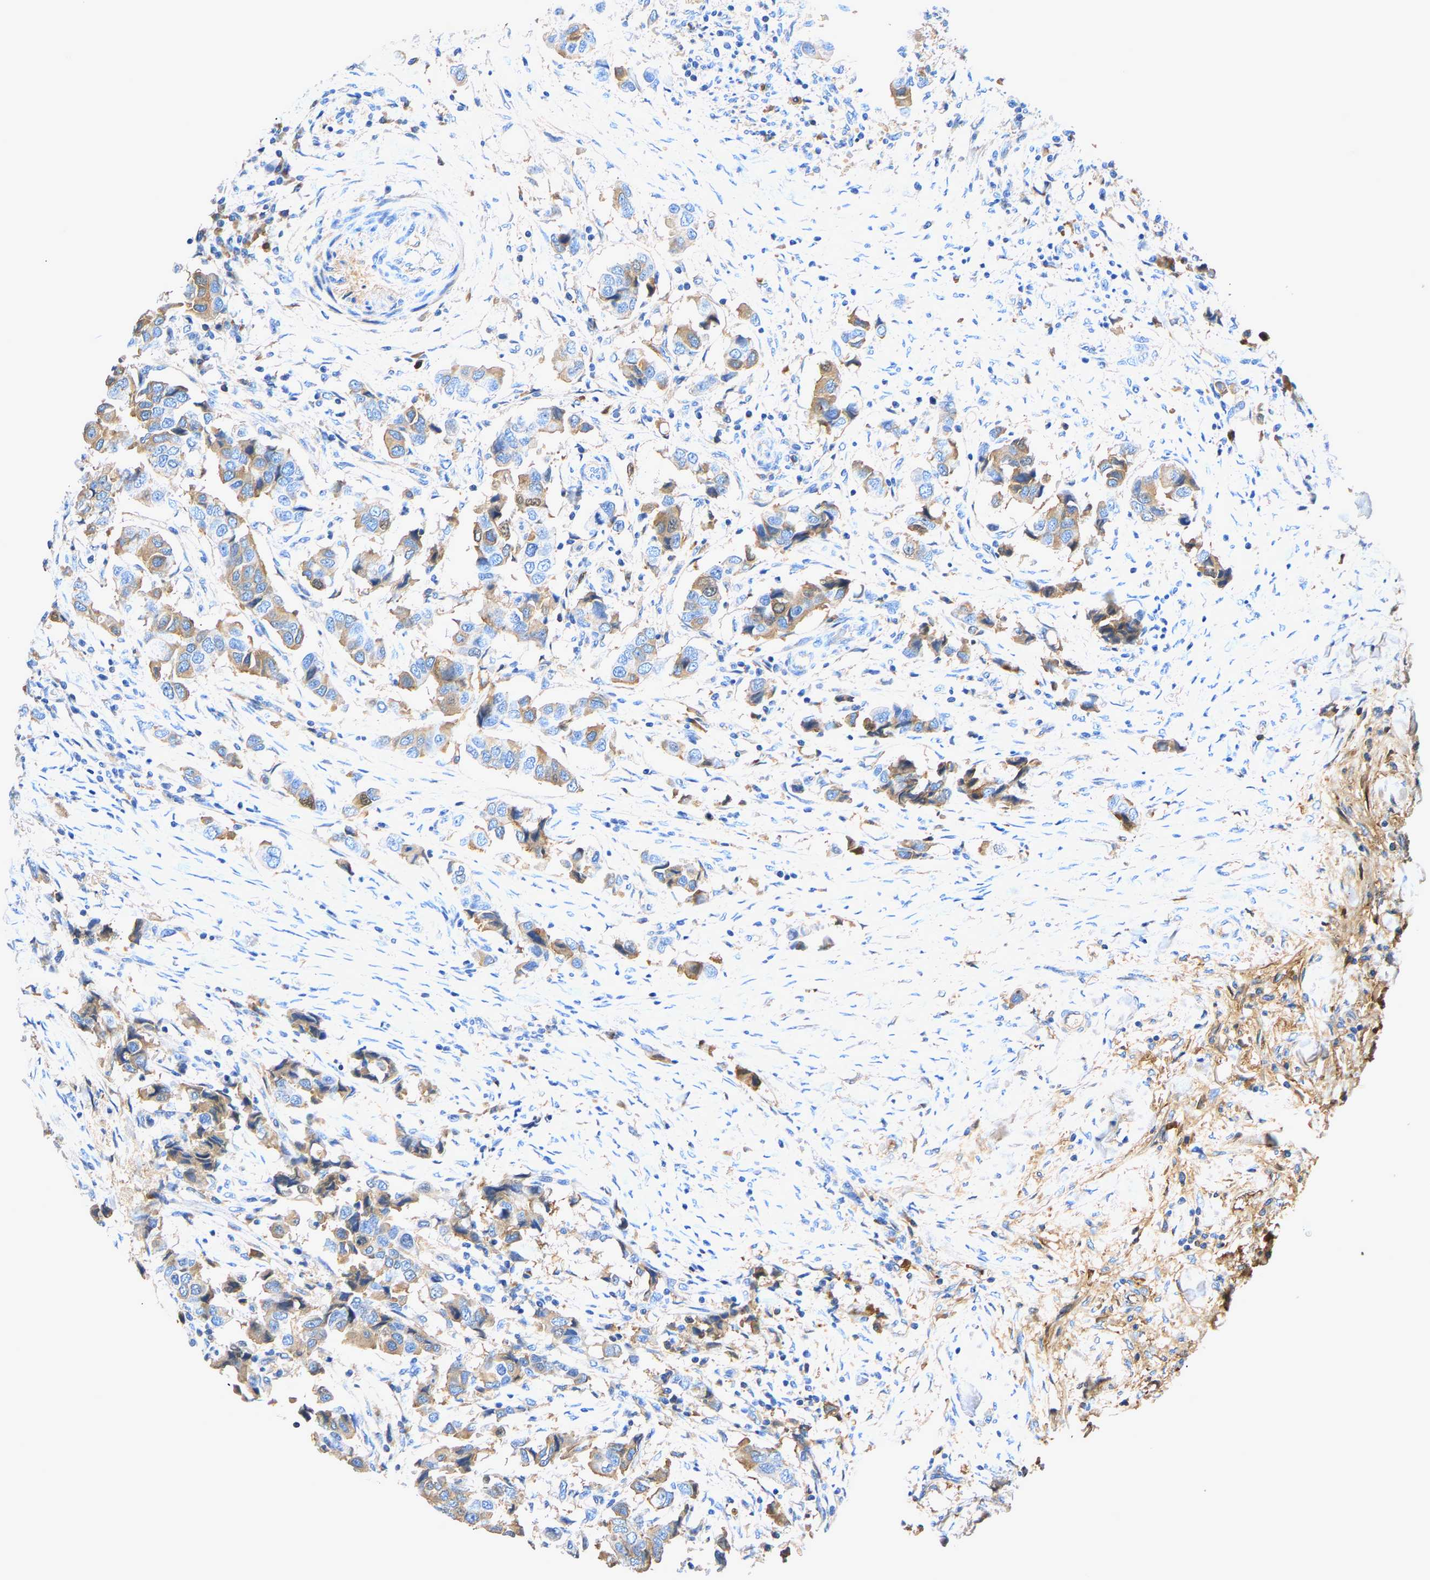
{"staining": {"intensity": "weak", "quantity": "25%-75%", "location": "cytoplasmic/membranous"}, "tissue": "breast cancer", "cell_type": "Tumor cells", "image_type": "cancer", "snomed": [{"axis": "morphology", "description": "Duct carcinoma"}, {"axis": "topography", "description": "Breast"}], "caption": "Human breast cancer stained for a protein (brown) shows weak cytoplasmic/membranous positive positivity in about 25%-75% of tumor cells.", "gene": "STC1", "patient": {"sex": "female", "age": 80}}